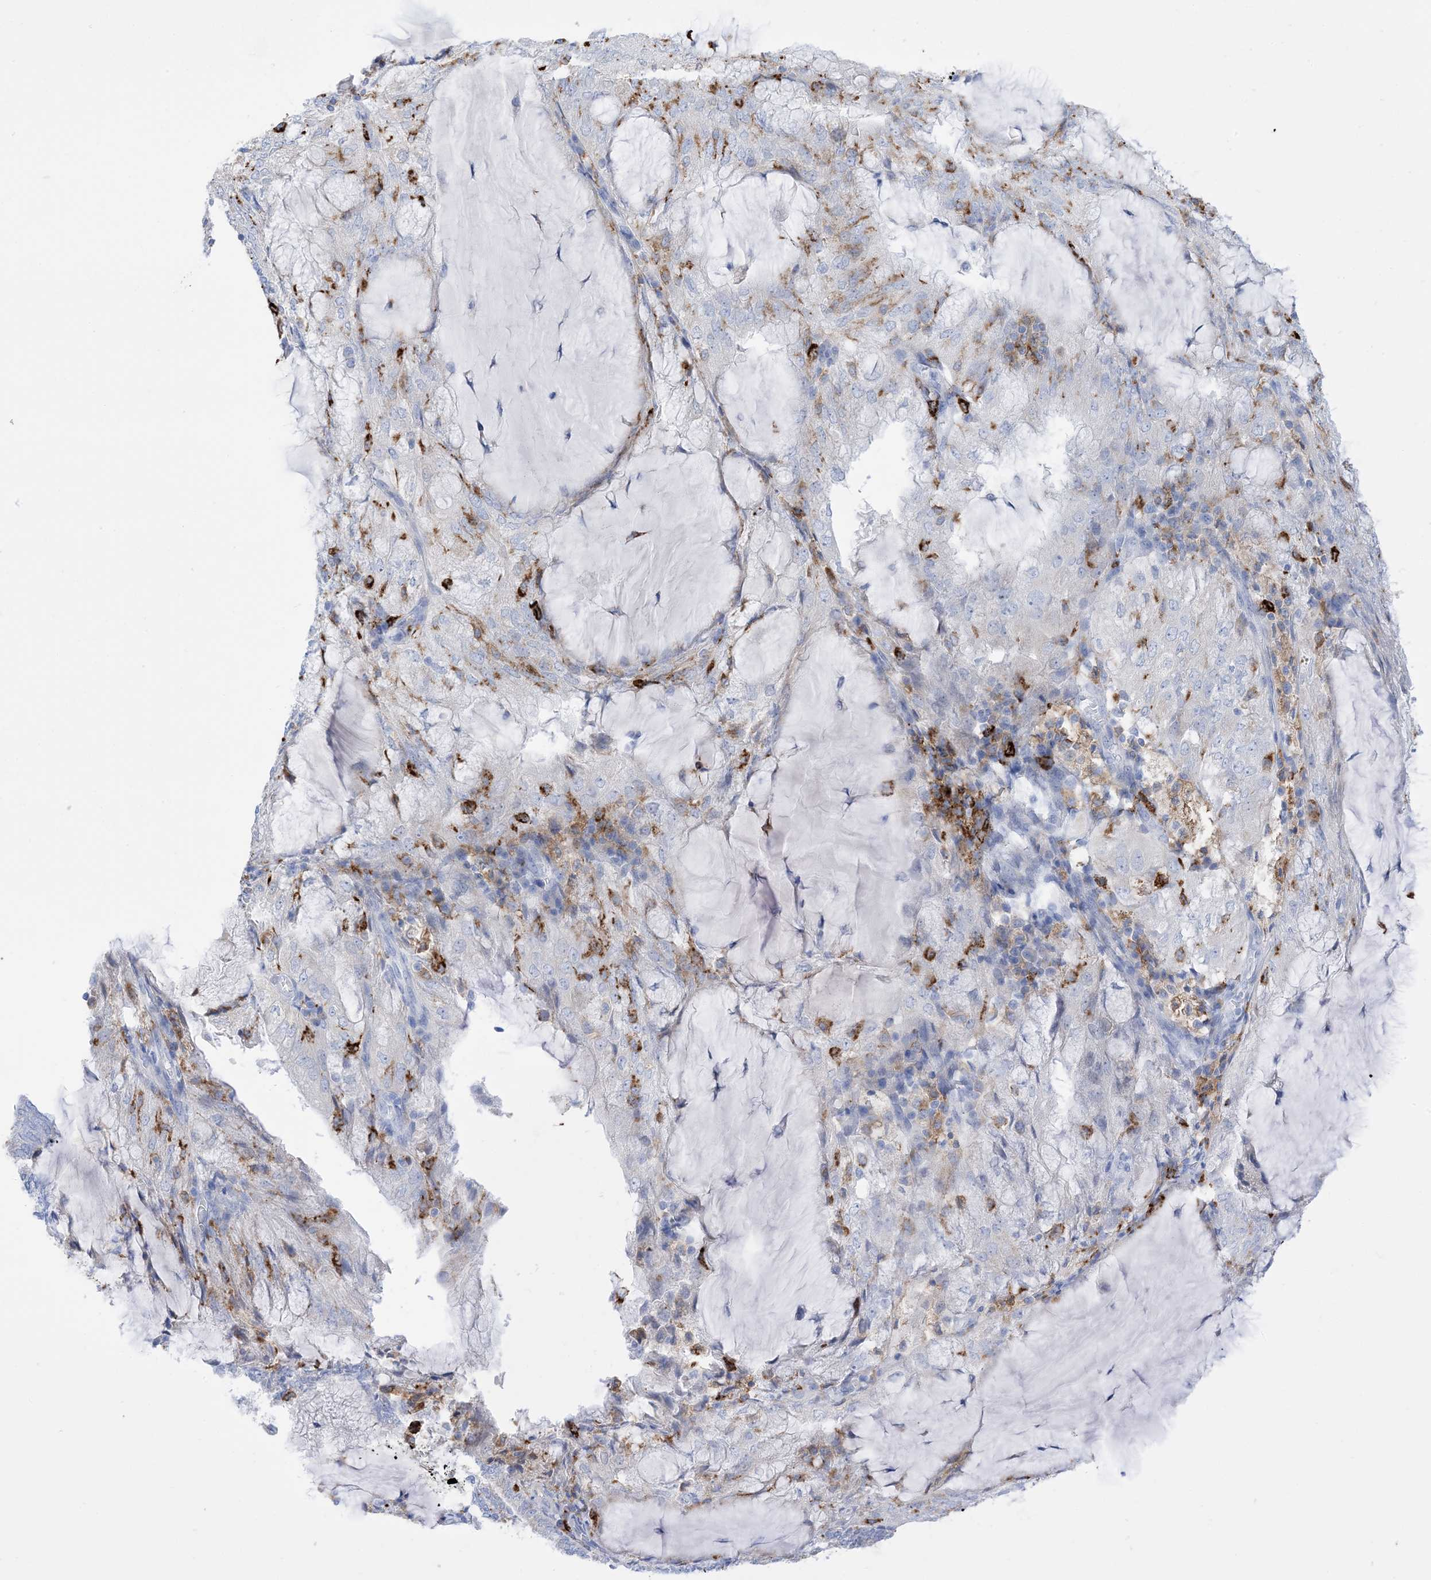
{"staining": {"intensity": "negative", "quantity": "none", "location": "none"}, "tissue": "endometrial cancer", "cell_type": "Tumor cells", "image_type": "cancer", "snomed": [{"axis": "morphology", "description": "Adenocarcinoma, NOS"}, {"axis": "topography", "description": "Endometrium"}], "caption": "Human endometrial cancer stained for a protein using immunohistochemistry demonstrates no staining in tumor cells.", "gene": "DPH3", "patient": {"sex": "female", "age": 81}}